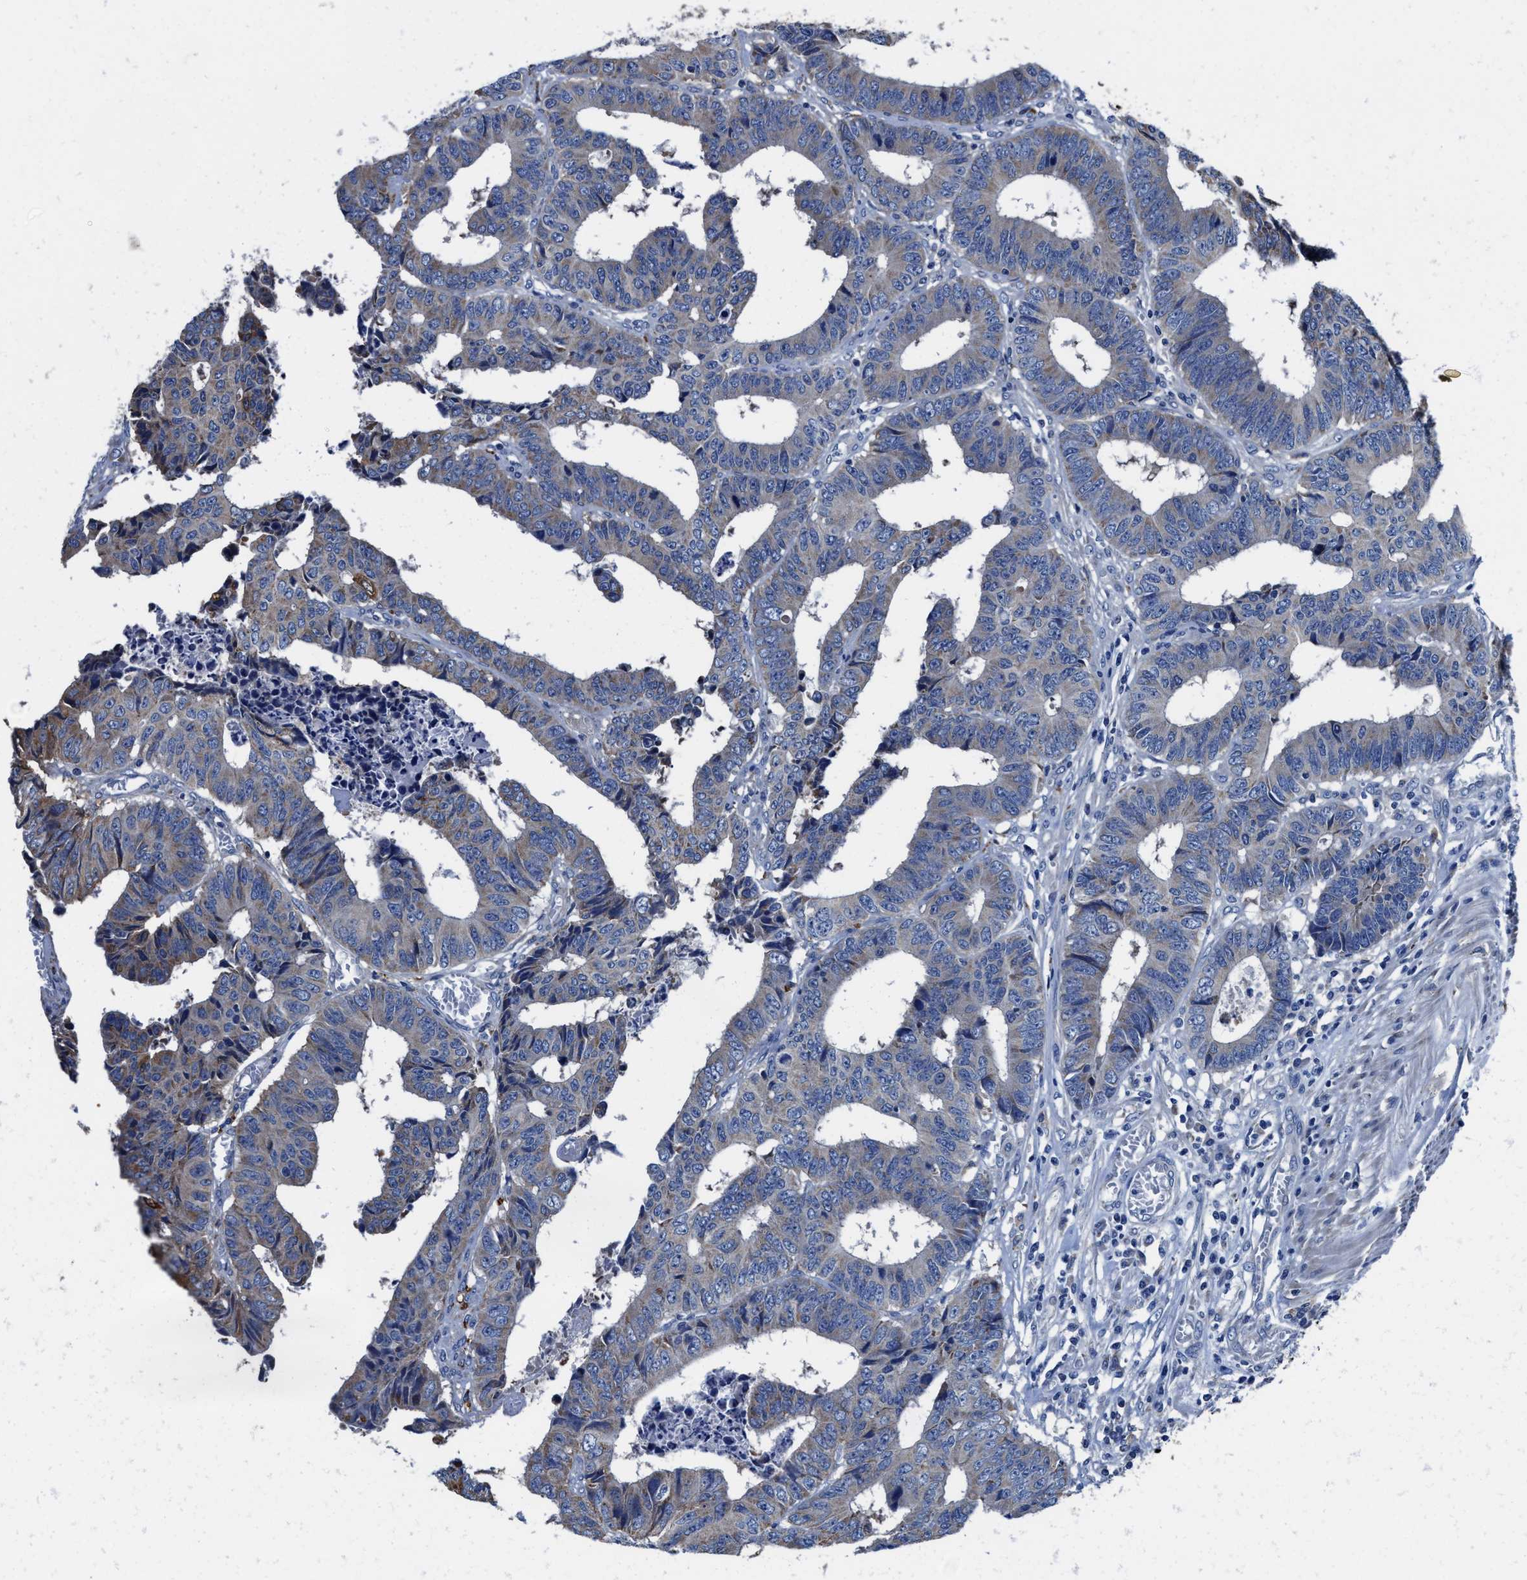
{"staining": {"intensity": "moderate", "quantity": "<25%", "location": "cytoplasmic/membranous"}, "tissue": "colorectal cancer", "cell_type": "Tumor cells", "image_type": "cancer", "snomed": [{"axis": "morphology", "description": "Adenocarcinoma, NOS"}, {"axis": "topography", "description": "Rectum"}], "caption": "Immunohistochemical staining of colorectal cancer displays low levels of moderate cytoplasmic/membranous staining in about <25% of tumor cells.", "gene": "TMEM30A", "patient": {"sex": "male", "age": 84}}